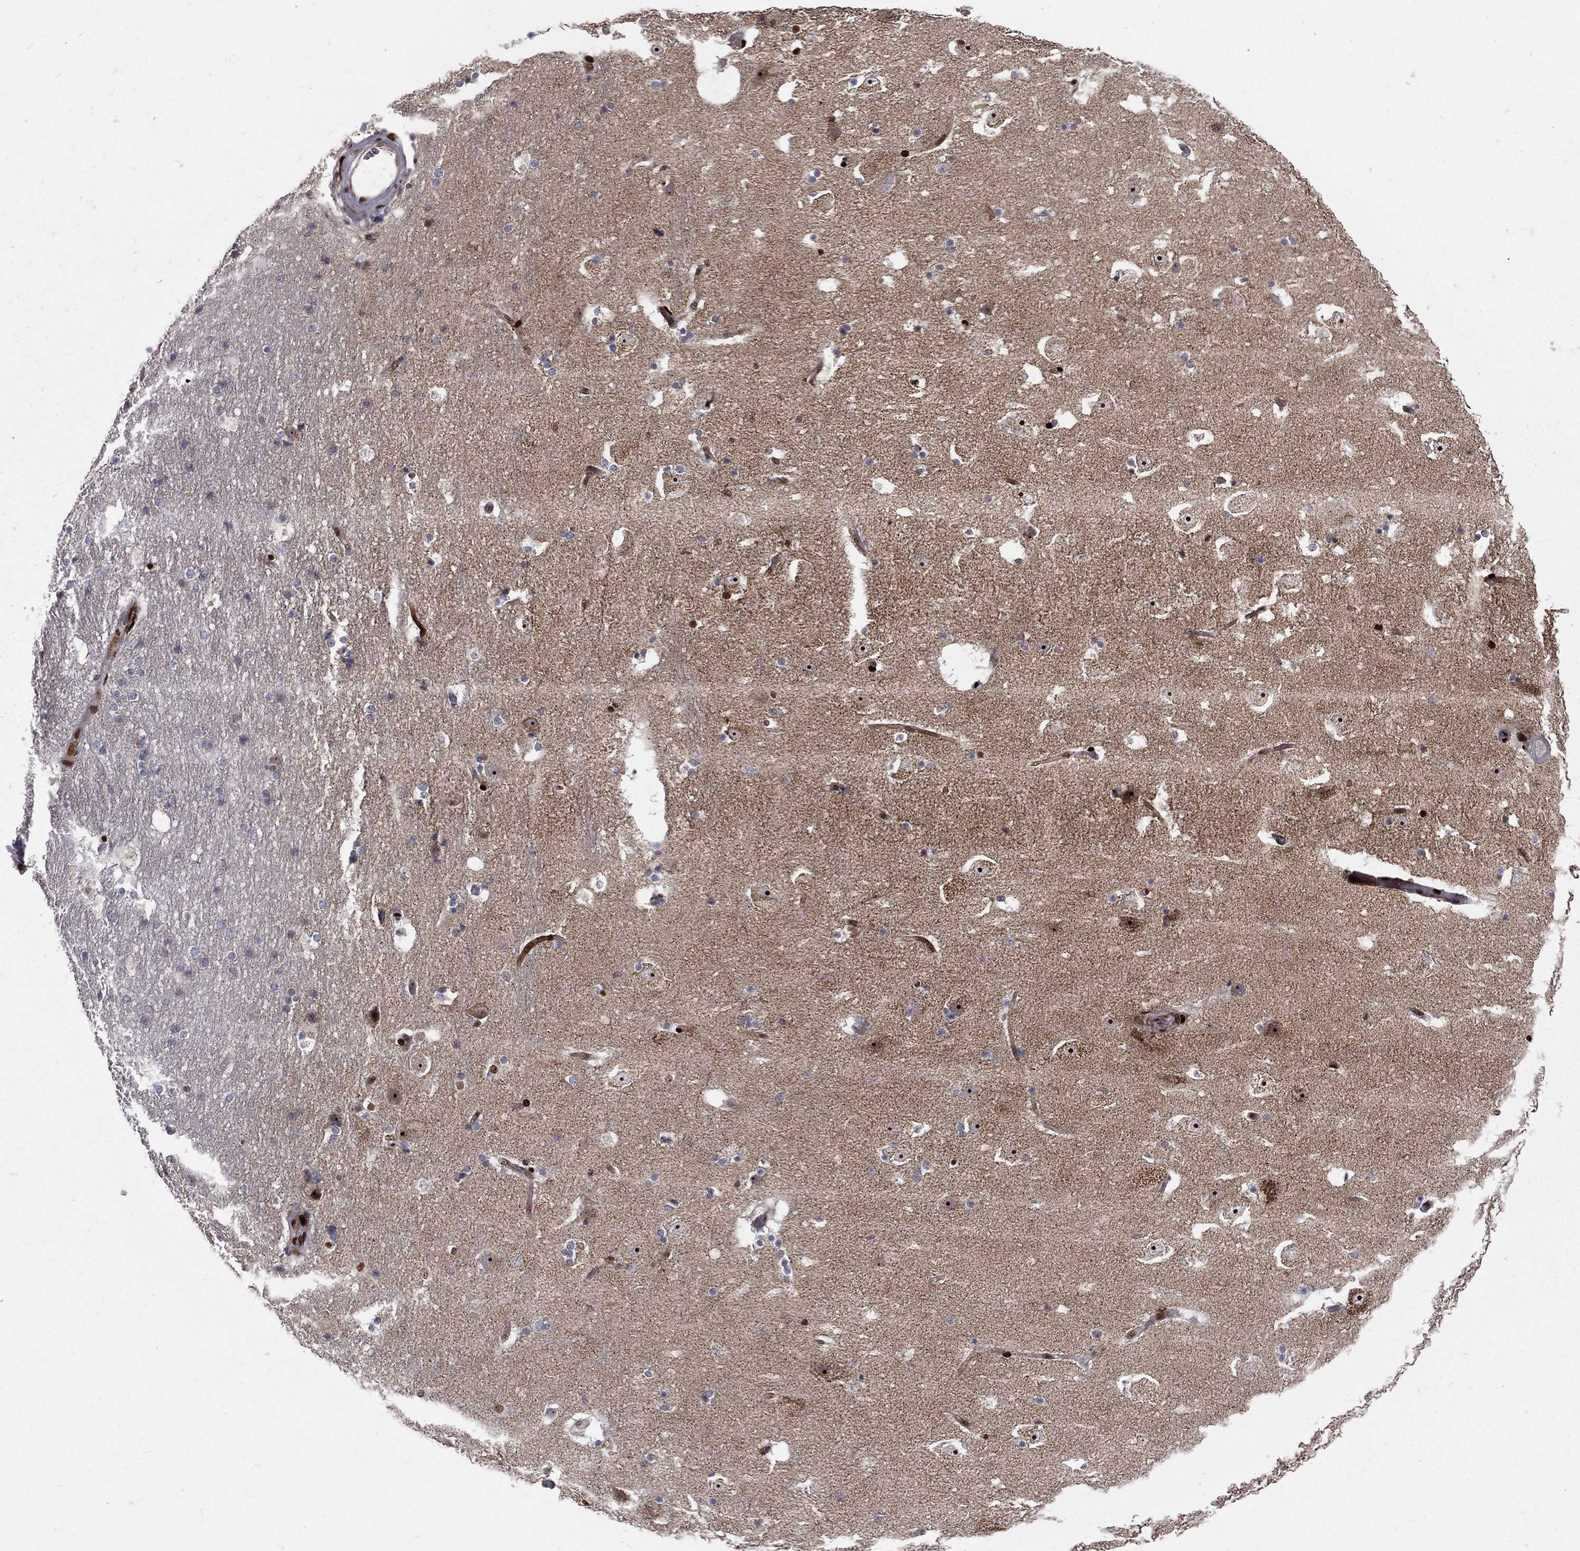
{"staining": {"intensity": "moderate", "quantity": "<25%", "location": "nuclear"}, "tissue": "hippocampus", "cell_type": "Glial cells", "image_type": "normal", "snomed": [{"axis": "morphology", "description": "Normal tissue, NOS"}, {"axis": "topography", "description": "Hippocampus"}], "caption": "Hippocampus was stained to show a protein in brown. There is low levels of moderate nuclear expression in approximately <25% of glial cells. (Brightfield microscopy of DAB IHC at high magnification).", "gene": "ZEB1", "patient": {"sex": "male", "age": 51}}